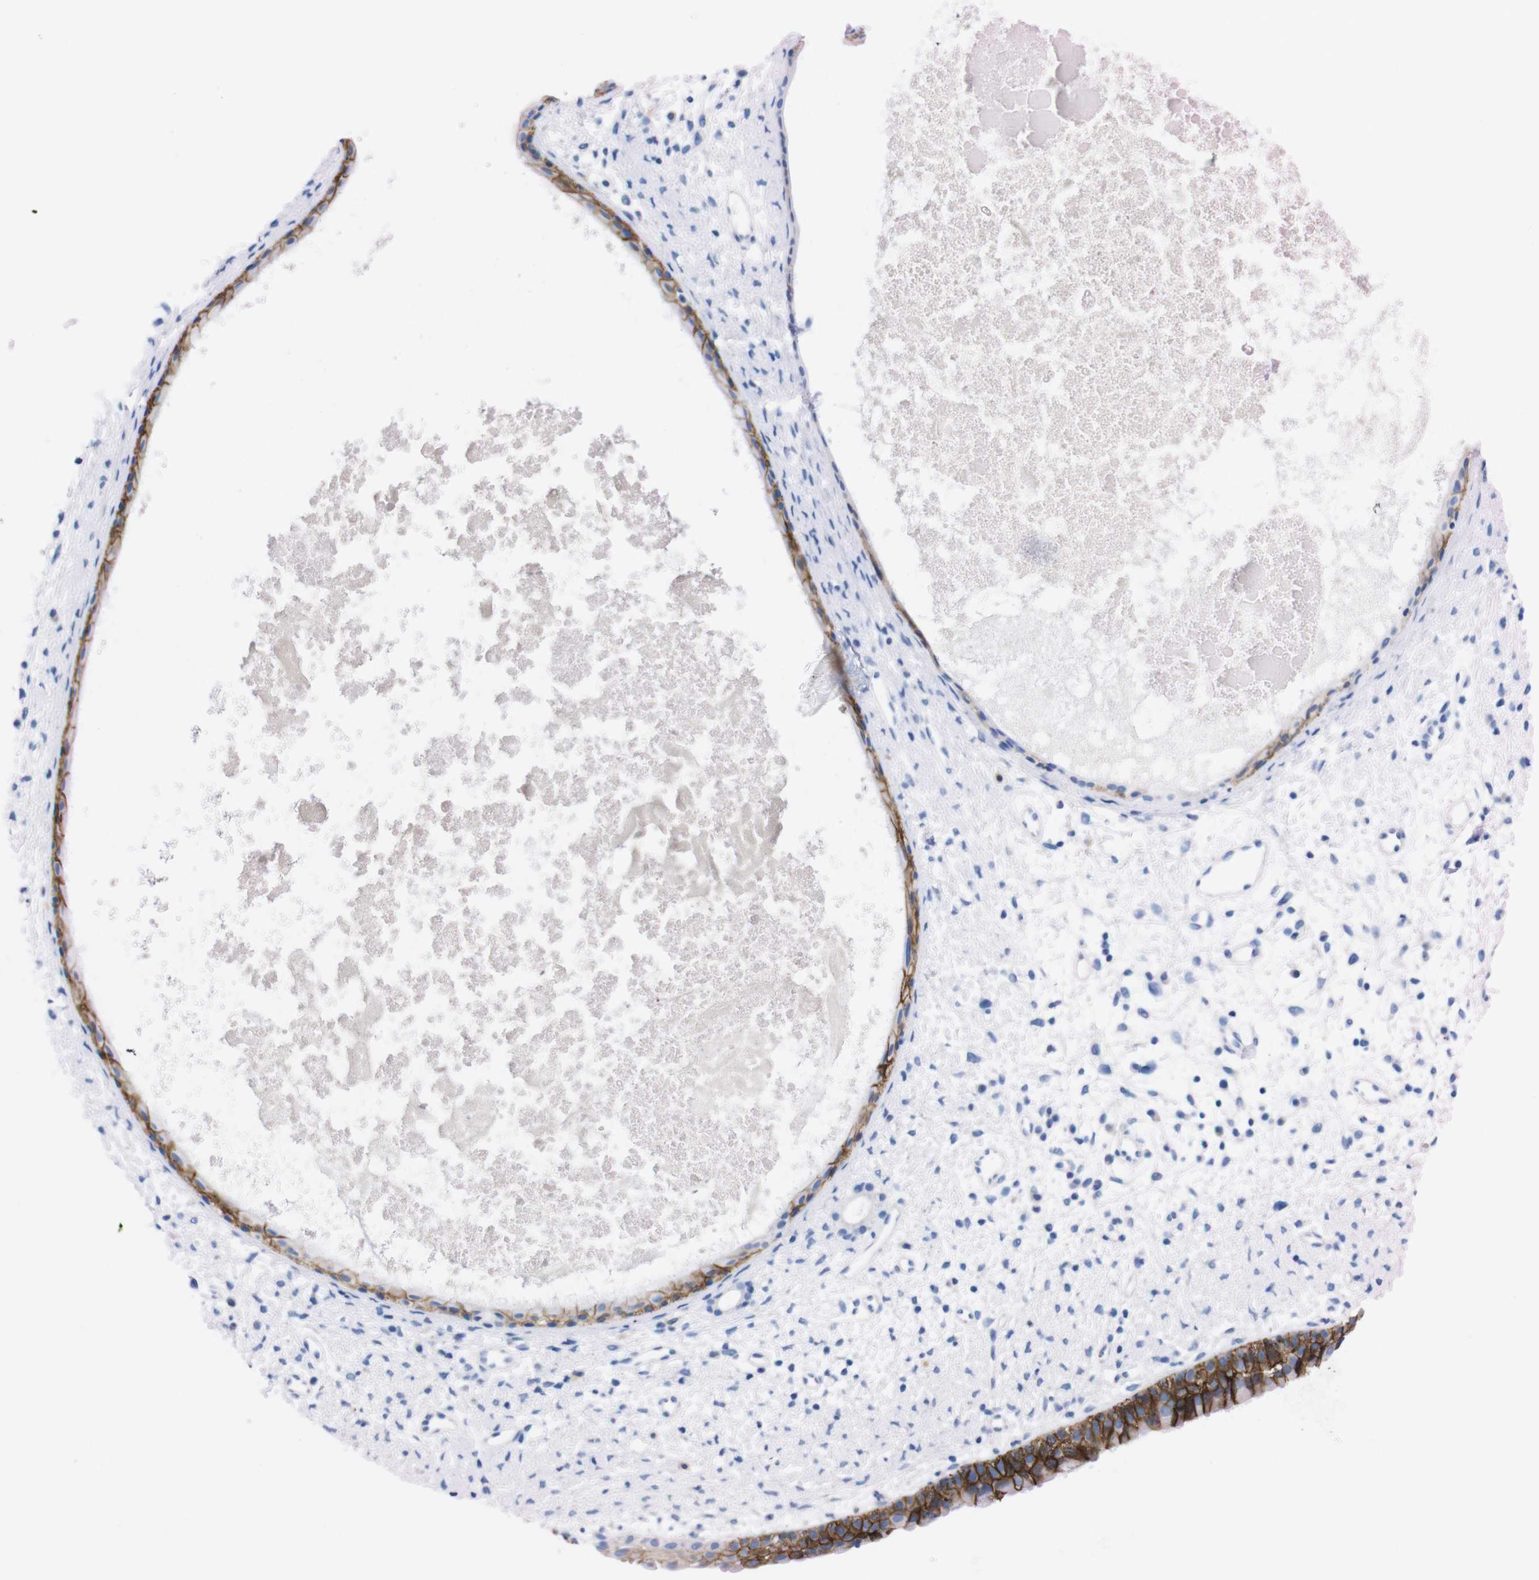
{"staining": {"intensity": "strong", "quantity": ">75%", "location": "cytoplasmic/membranous"}, "tissue": "nasopharynx", "cell_type": "Respiratory epithelial cells", "image_type": "normal", "snomed": [{"axis": "morphology", "description": "Normal tissue, NOS"}, {"axis": "topography", "description": "Nasopharynx"}], "caption": "An IHC histopathology image of normal tissue is shown. Protein staining in brown highlights strong cytoplasmic/membranous positivity in nasopharynx within respiratory epithelial cells.", "gene": "TMEM243", "patient": {"sex": "male", "age": 22}}